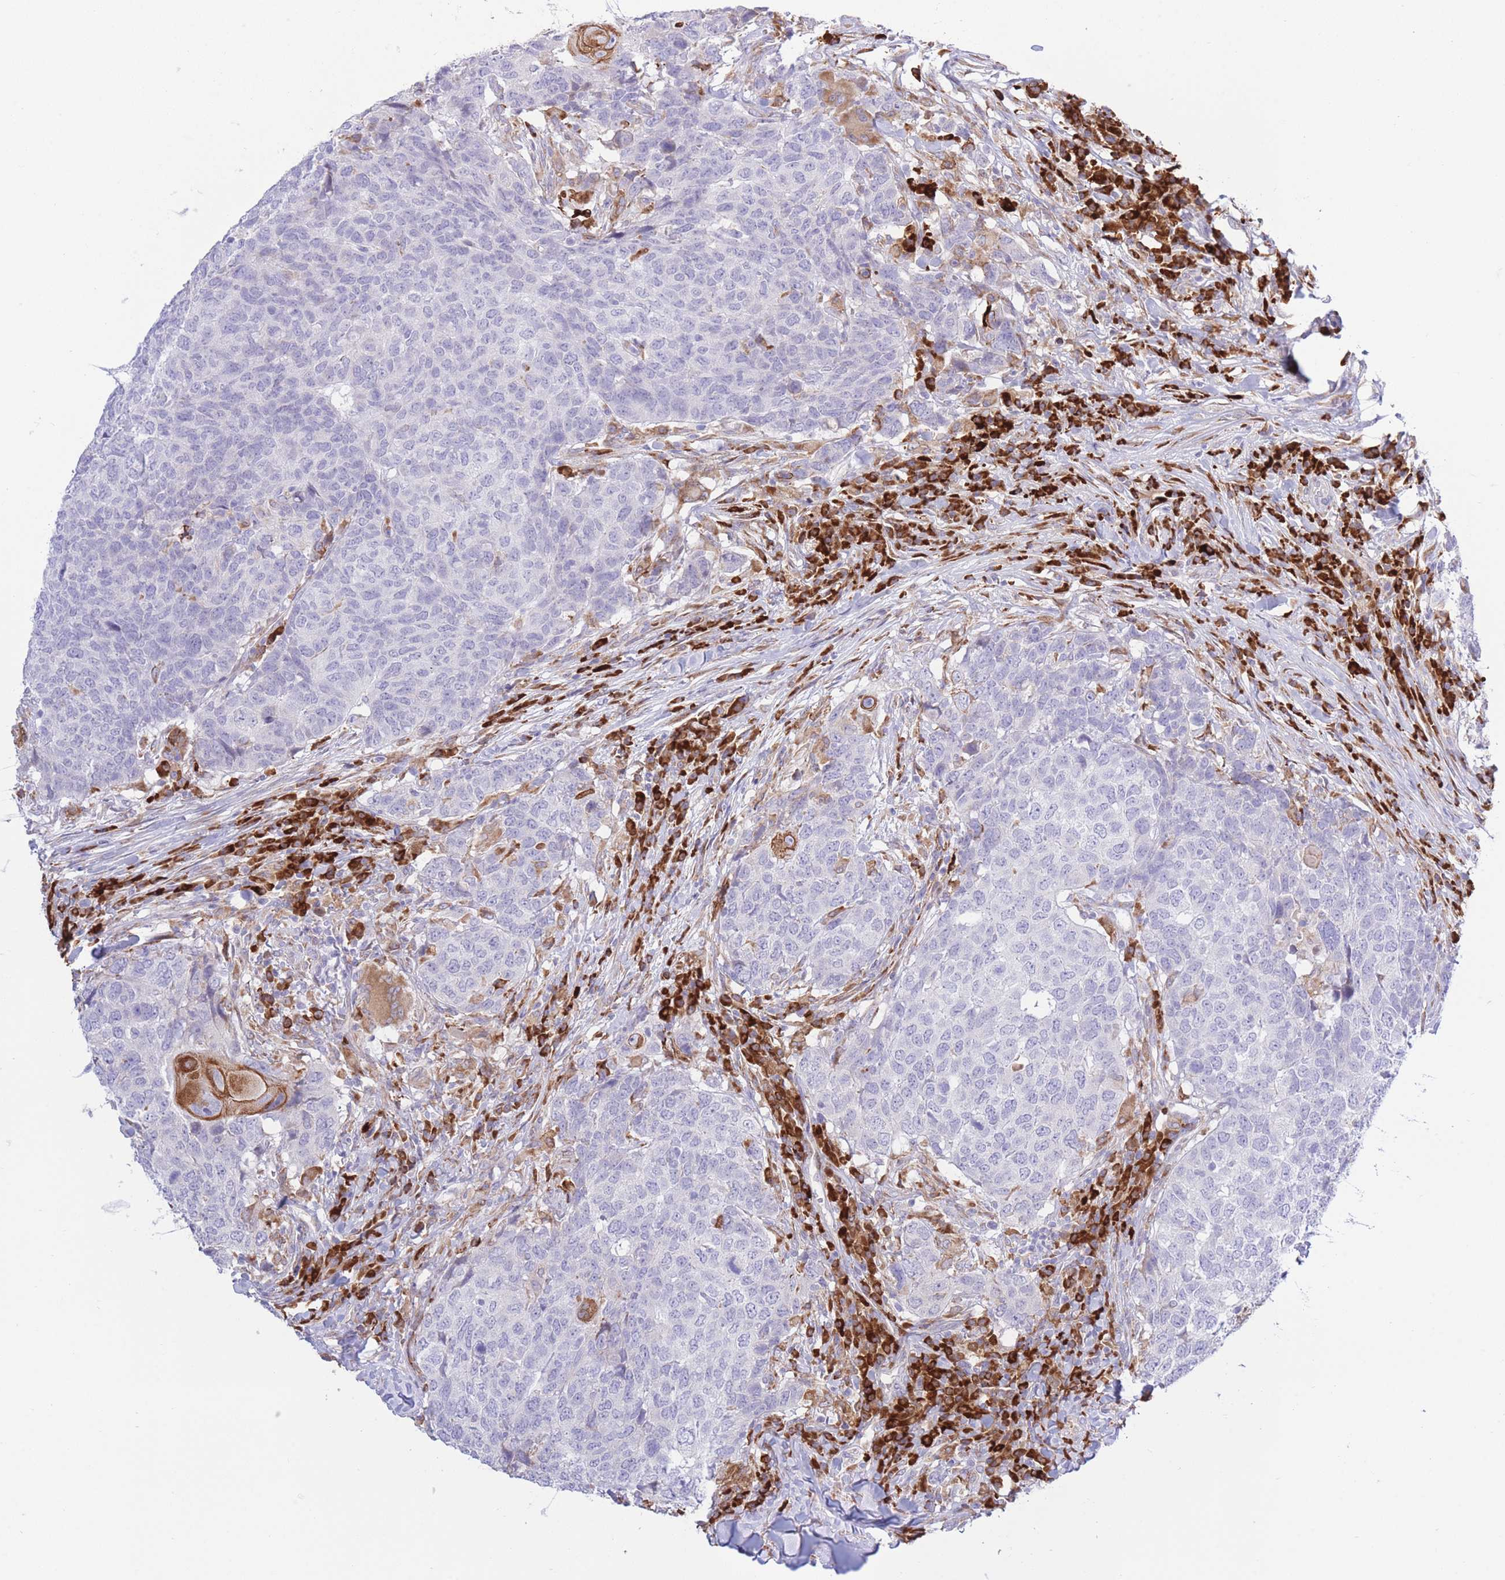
{"staining": {"intensity": "moderate", "quantity": "<25%", "location": "cytoplasmic/membranous"}, "tissue": "head and neck cancer", "cell_type": "Tumor cells", "image_type": "cancer", "snomed": [{"axis": "morphology", "description": "Normal tissue, NOS"}, {"axis": "morphology", "description": "Squamous cell carcinoma, NOS"}, {"axis": "topography", "description": "Skeletal muscle"}, {"axis": "topography", "description": "Vascular tissue"}, {"axis": "topography", "description": "Peripheral nerve tissue"}, {"axis": "topography", "description": "Head-Neck"}], "caption": "Protein staining displays moderate cytoplasmic/membranous staining in about <25% of tumor cells in head and neck squamous cell carcinoma.", "gene": "MYDGF", "patient": {"sex": "male", "age": 66}}